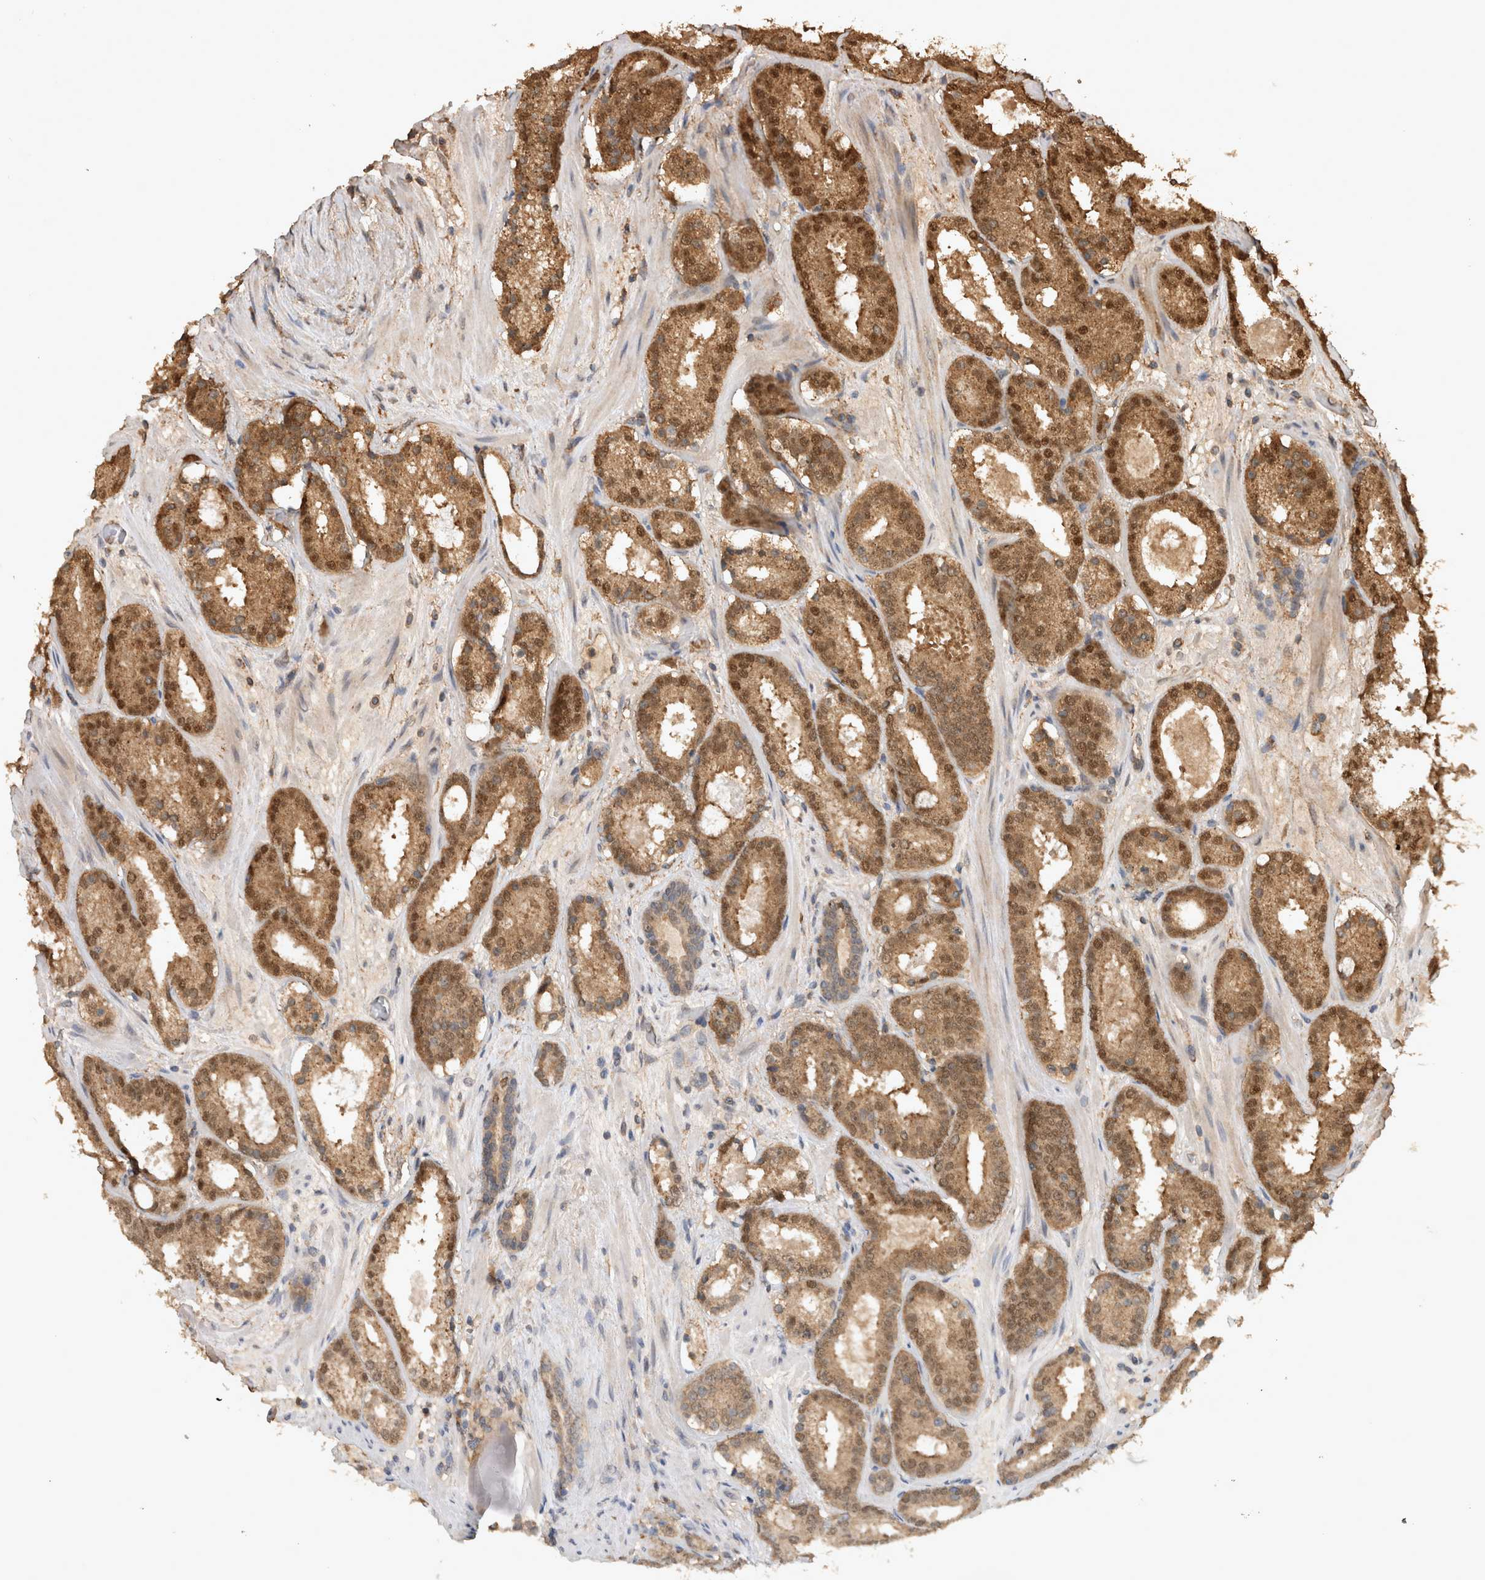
{"staining": {"intensity": "moderate", "quantity": ">75%", "location": "cytoplasmic/membranous,nuclear"}, "tissue": "prostate cancer", "cell_type": "Tumor cells", "image_type": "cancer", "snomed": [{"axis": "morphology", "description": "Adenocarcinoma, Low grade"}, {"axis": "topography", "description": "Prostate"}], "caption": "Immunohistochemistry (IHC) of prostate cancer (low-grade adenocarcinoma) shows medium levels of moderate cytoplasmic/membranous and nuclear staining in about >75% of tumor cells.", "gene": "OTUD7B", "patient": {"sex": "male", "age": 69}}